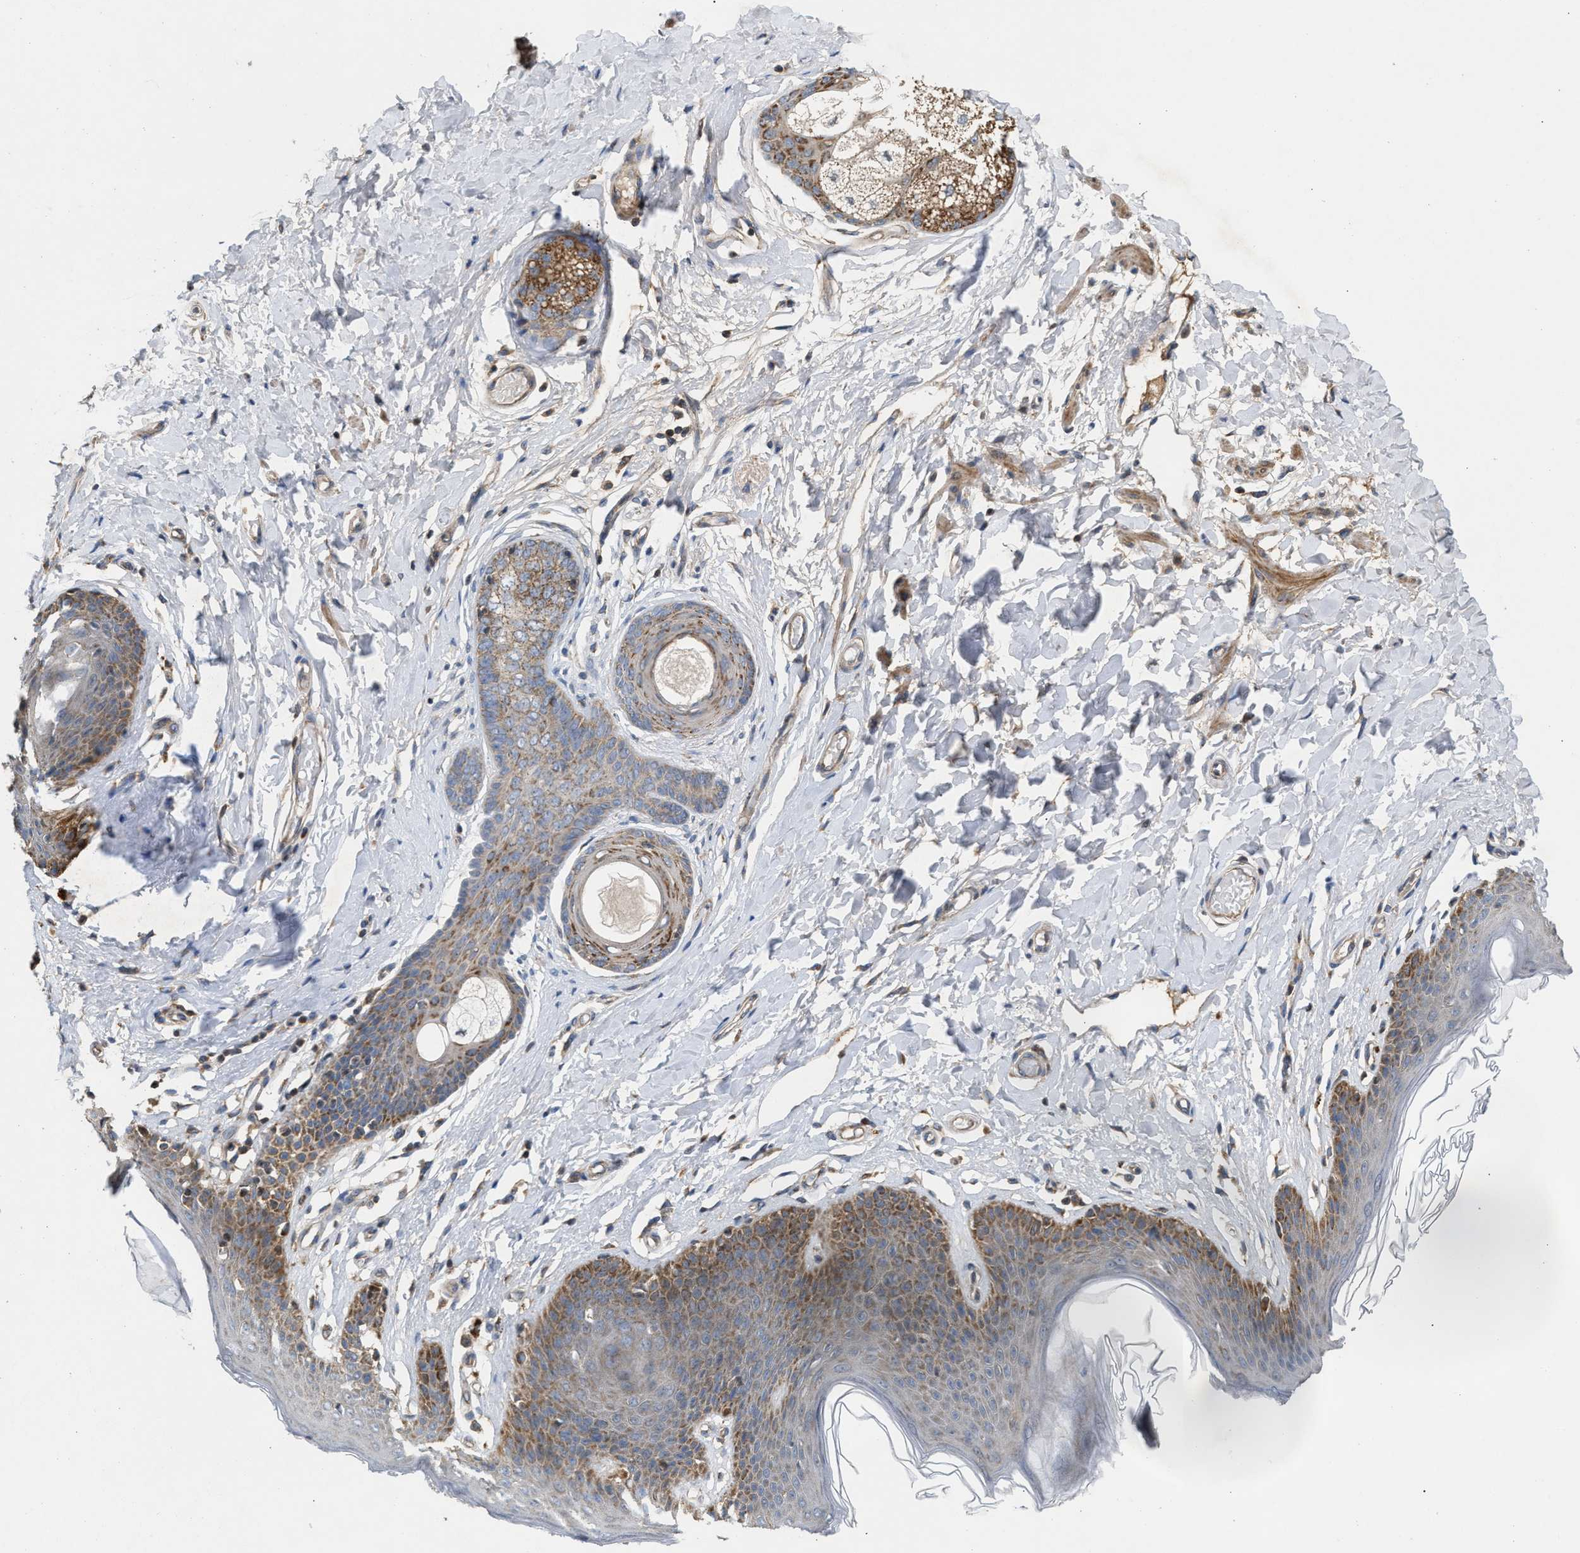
{"staining": {"intensity": "moderate", "quantity": ">75%", "location": "cytoplasmic/membranous"}, "tissue": "skin", "cell_type": "Epidermal cells", "image_type": "normal", "snomed": [{"axis": "morphology", "description": "Normal tissue, NOS"}, {"axis": "topography", "description": "Vulva"}], "caption": "IHC histopathology image of benign skin stained for a protein (brown), which exhibits medium levels of moderate cytoplasmic/membranous positivity in about >75% of epidermal cells.", "gene": "TACO1", "patient": {"sex": "female", "age": 66}}